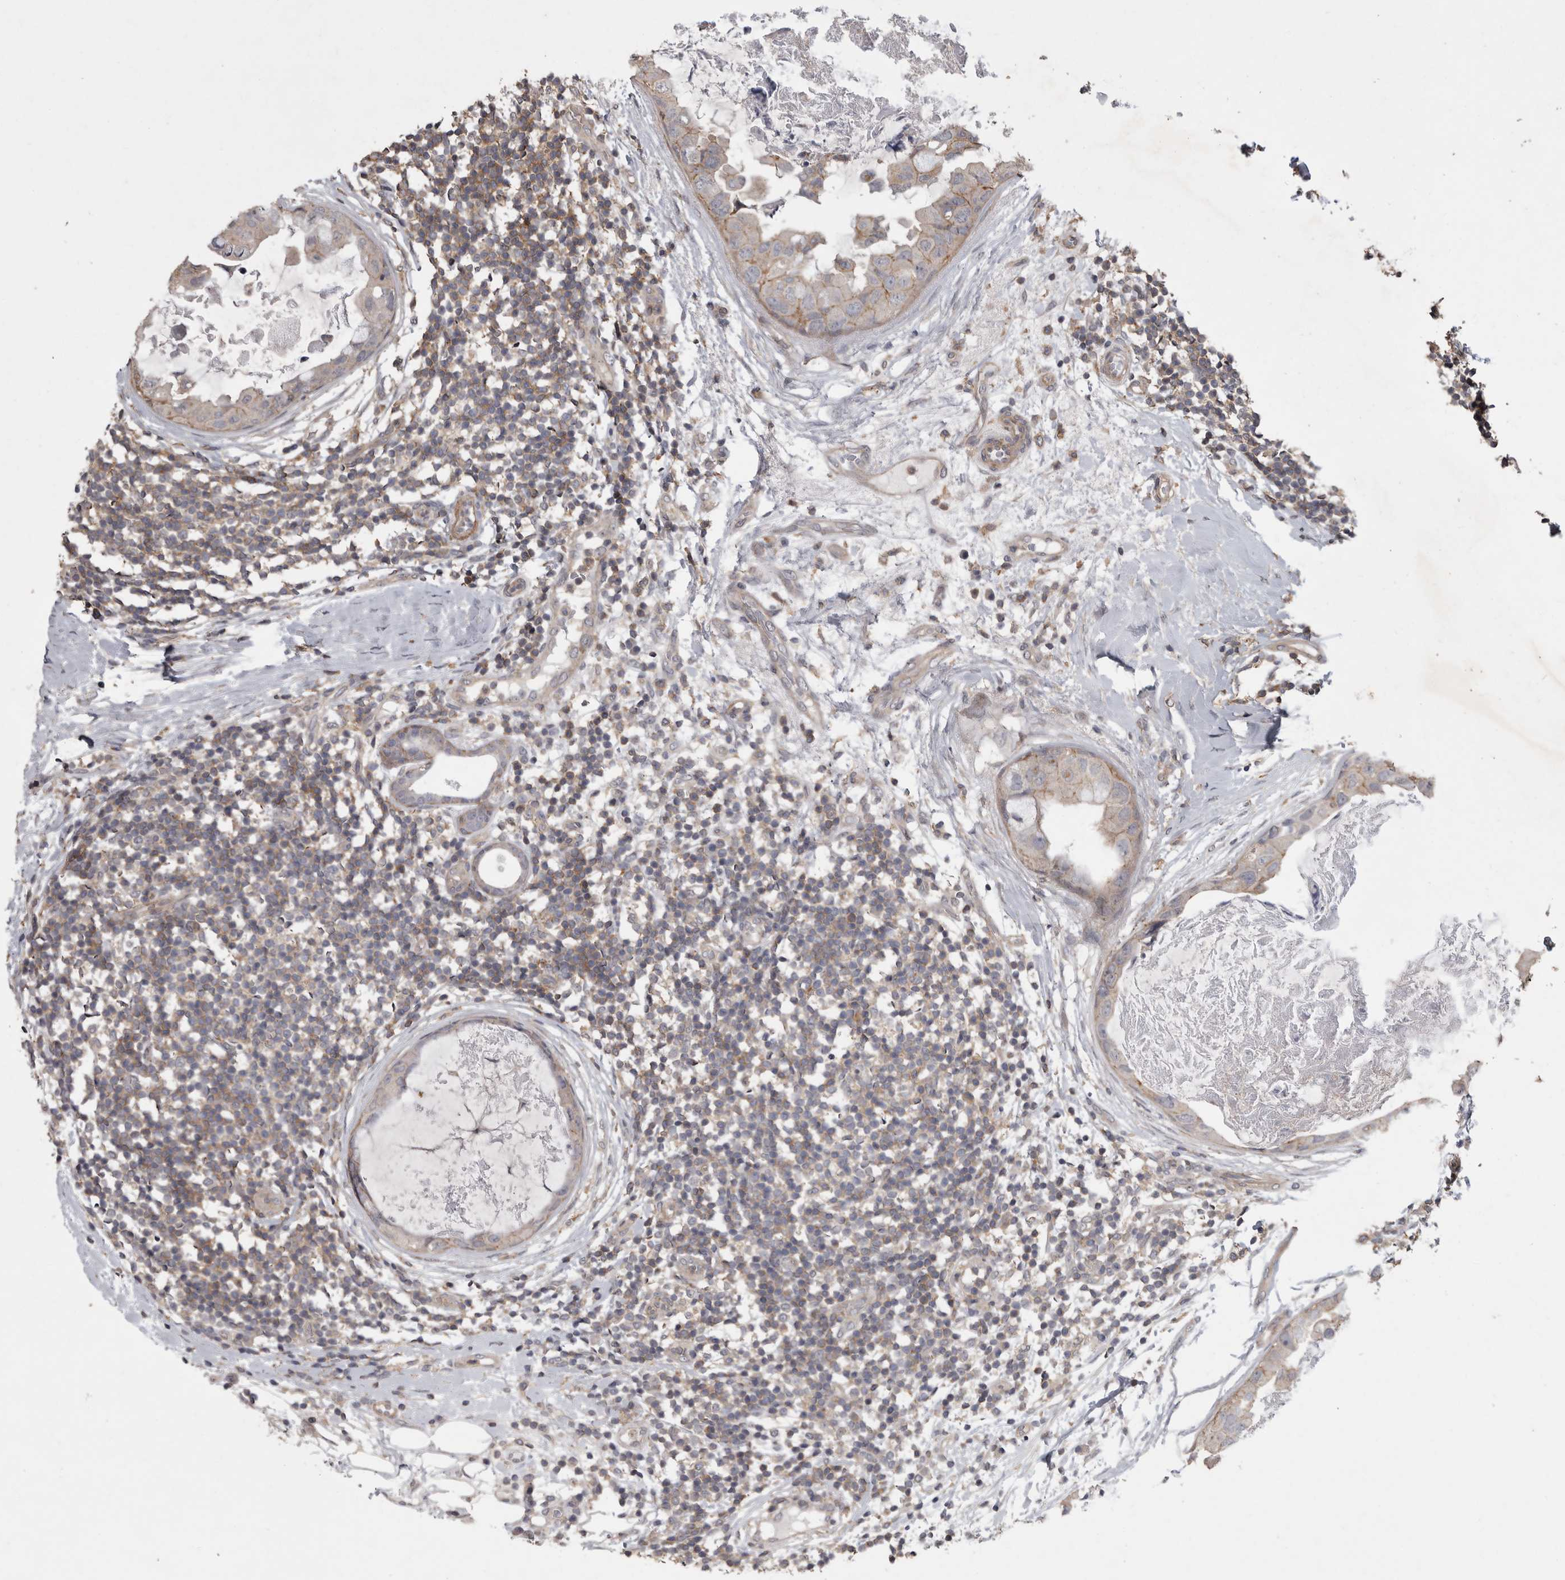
{"staining": {"intensity": "moderate", "quantity": "<25%", "location": "cytoplasmic/membranous"}, "tissue": "breast cancer", "cell_type": "Tumor cells", "image_type": "cancer", "snomed": [{"axis": "morphology", "description": "Duct carcinoma"}, {"axis": "topography", "description": "Breast"}], "caption": "Tumor cells display moderate cytoplasmic/membranous staining in approximately <25% of cells in breast intraductal carcinoma.", "gene": "SPATA48", "patient": {"sex": "female", "age": 40}}